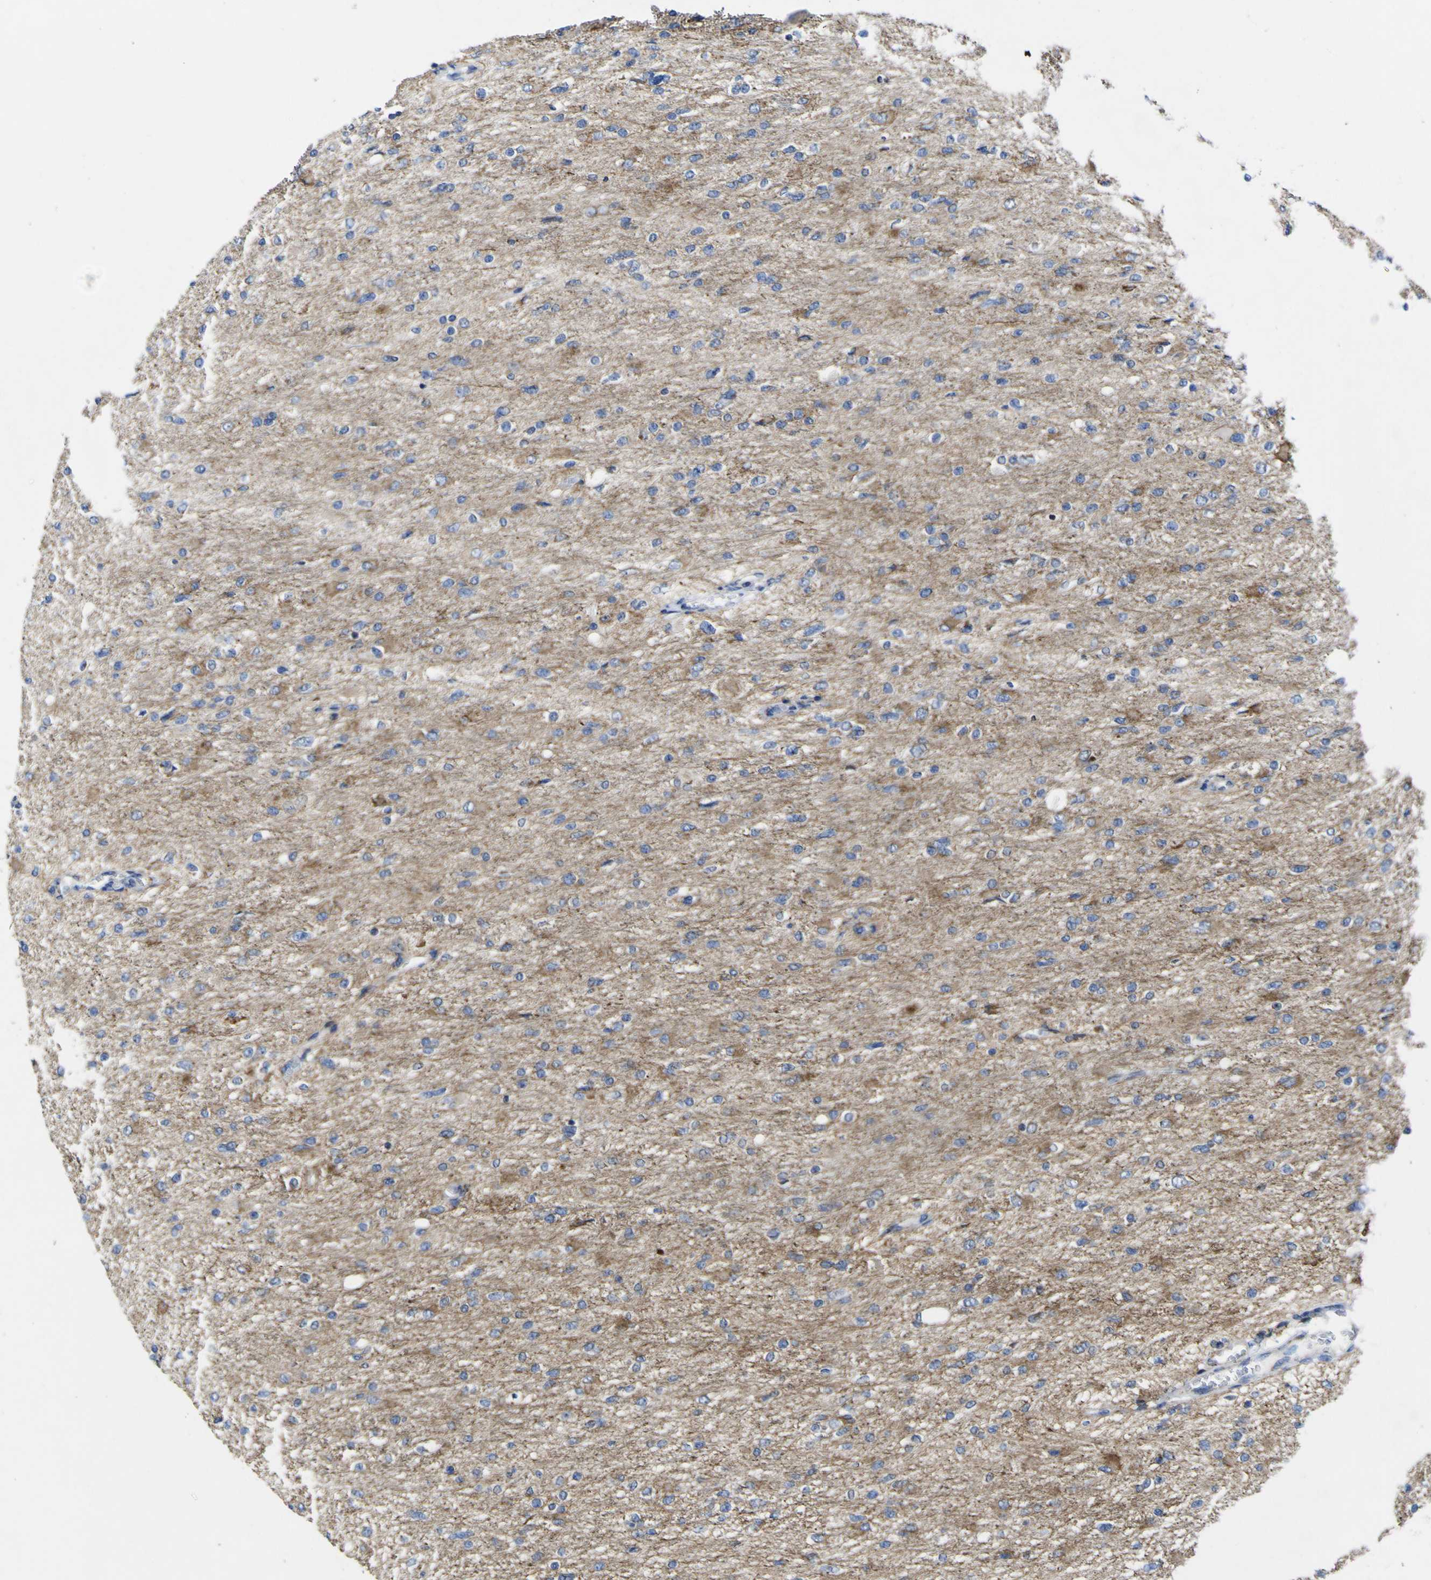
{"staining": {"intensity": "moderate", "quantity": "25%-75%", "location": "cytoplasmic/membranous"}, "tissue": "glioma", "cell_type": "Tumor cells", "image_type": "cancer", "snomed": [{"axis": "morphology", "description": "Glioma, malignant, High grade"}, {"axis": "topography", "description": "Cerebral cortex"}], "caption": "DAB immunohistochemical staining of glioma displays moderate cytoplasmic/membranous protein staining in approximately 25%-75% of tumor cells.", "gene": "CCDC90B", "patient": {"sex": "female", "age": 36}}